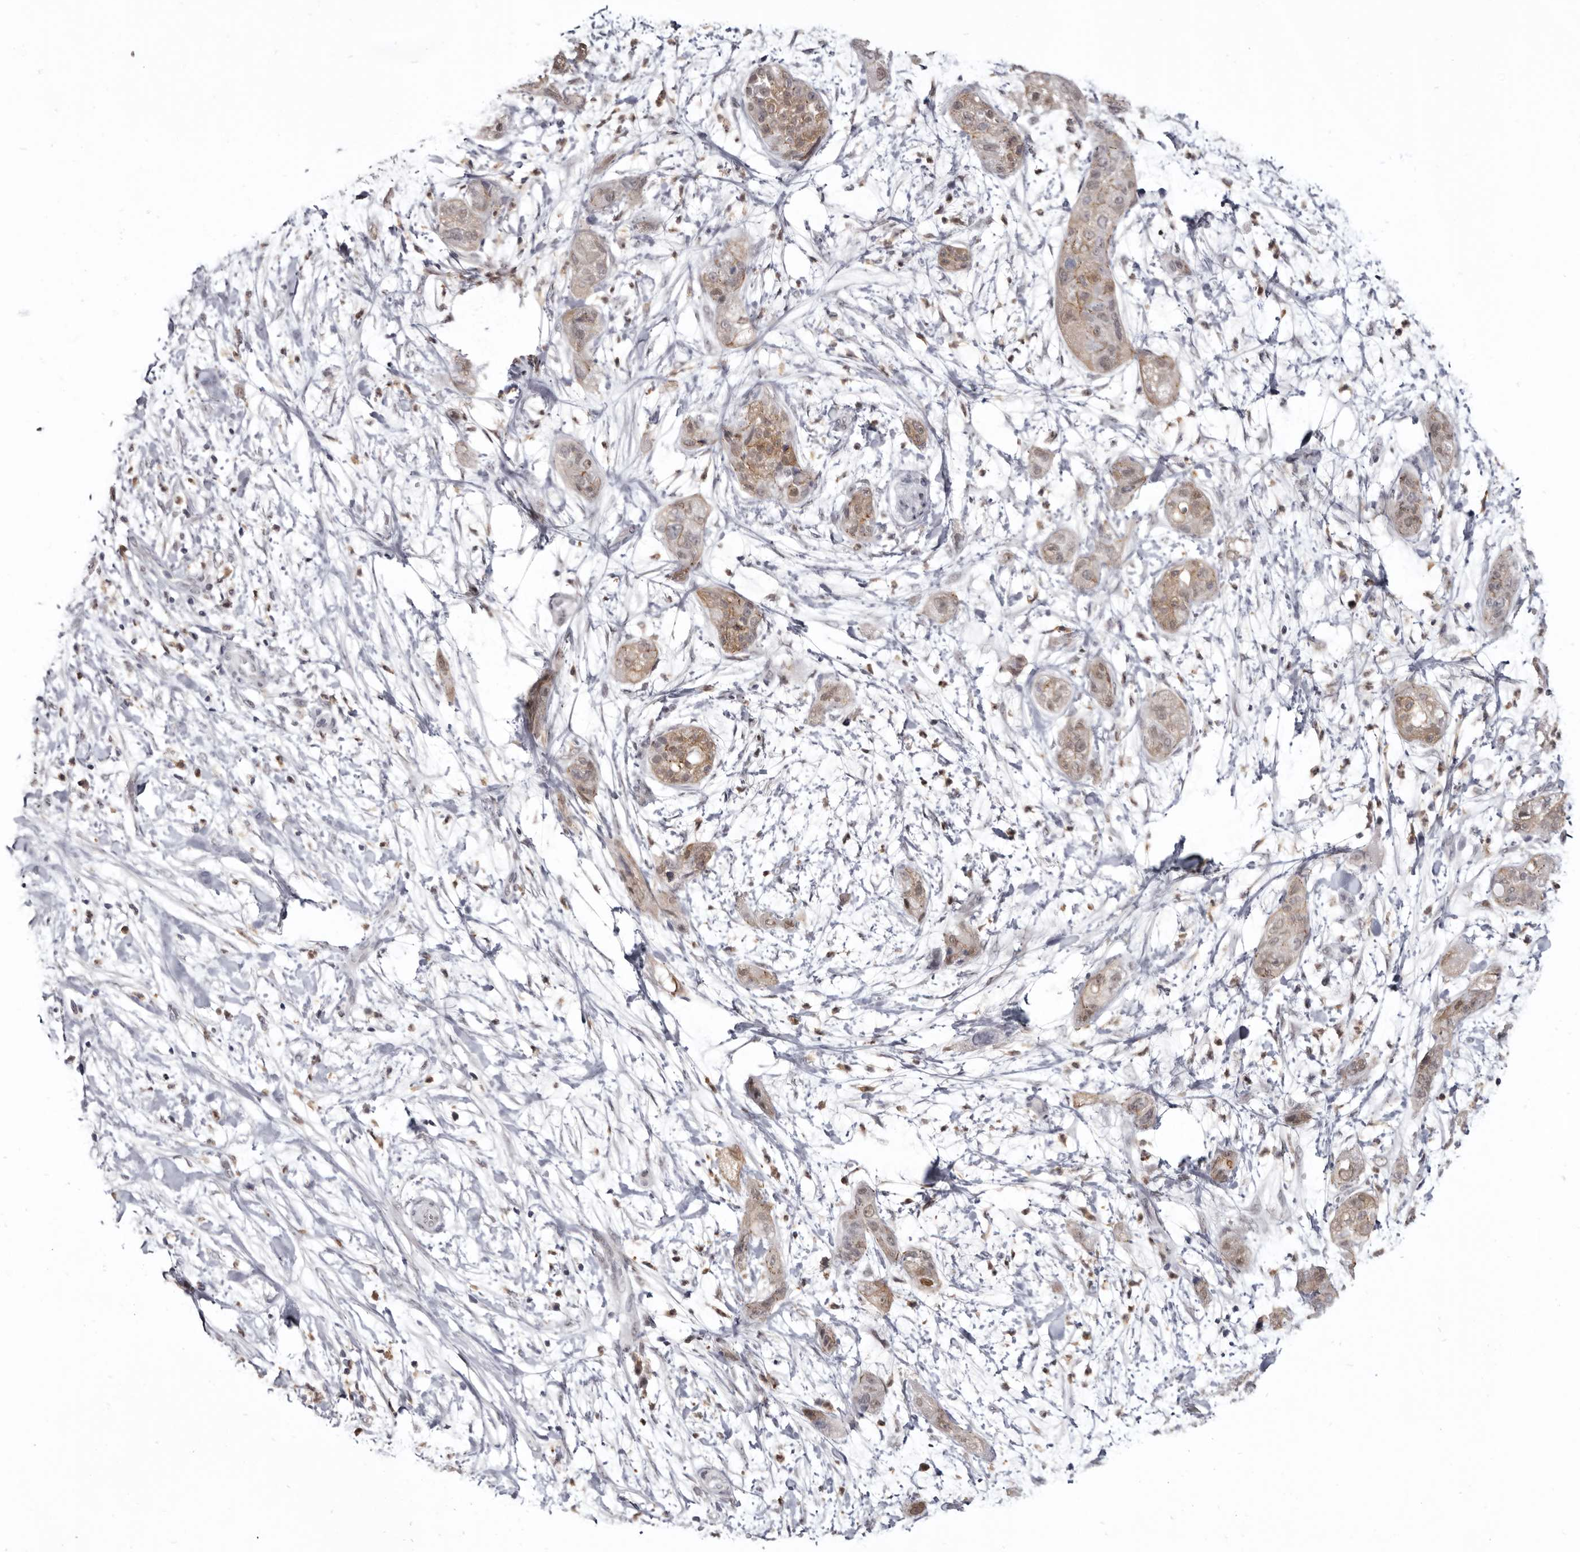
{"staining": {"intensity": "moderate", "quantity": ">75%", "location": "cytoplasmic/membranous,nuclear"}, "tissue": "pancreatic cancer", "cell_type": "Tumor cells", "image_type": "cancer", "snomed": [{"axis": "morphology", "description": "Adenocarcinoma, NOS"}, {"axis": "topography", "description": "Pancreas"}], "caption": "Pancreatic cancer (adenocarcinoma) stained with IHC demonstrates moderate cytoplasmic/membranous and nuclear positivity in approximately >75% of tumor cells. (DAB IHC, brown staining for protein, blue staining for nuclei).", "gene": "CGN", "patient": {"sex": "female", "age": 78}}